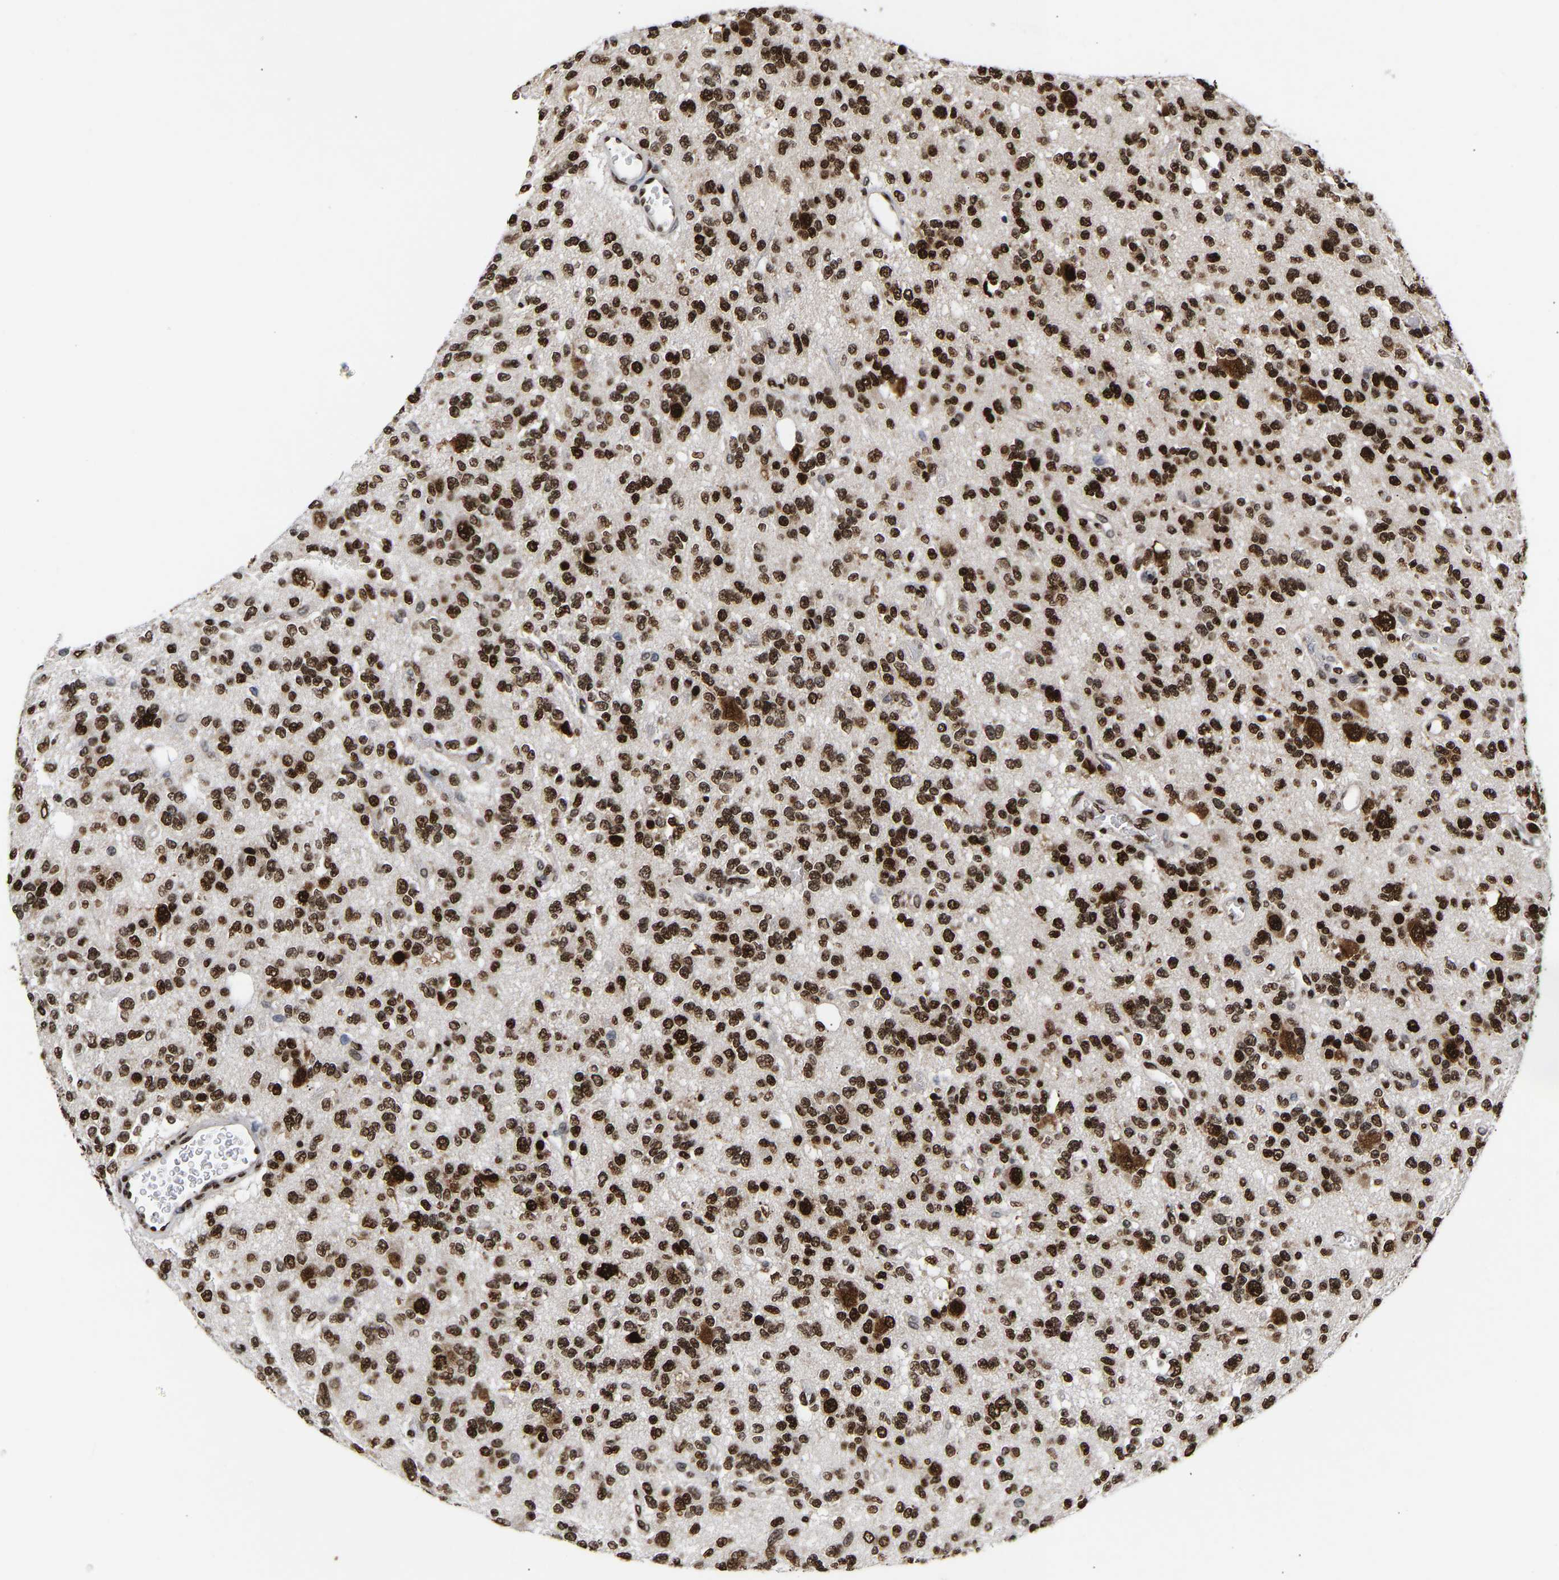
{"staining": {"intensity": "strong", "quantity": ">75%", "location": "nuclear"}, "tissue": "glioma", "cell_type": "Tumor cells", "image_type": "cancer", "snomed": [{"axis": "morphology", "description": "Glioma, malignant, Low grade"}, {"axis": "topography", "description": "Brain"}], "caption": "An IHC micrograph of tumor tissue is shown. Protein staining in brown labels strong nuclear positivity in glioma within tumor cells. (Brightfield microscopy of DAB IHC at high magnification).", "gene": "PSIP1", "patient": {"sex": "male", "age": 38}}